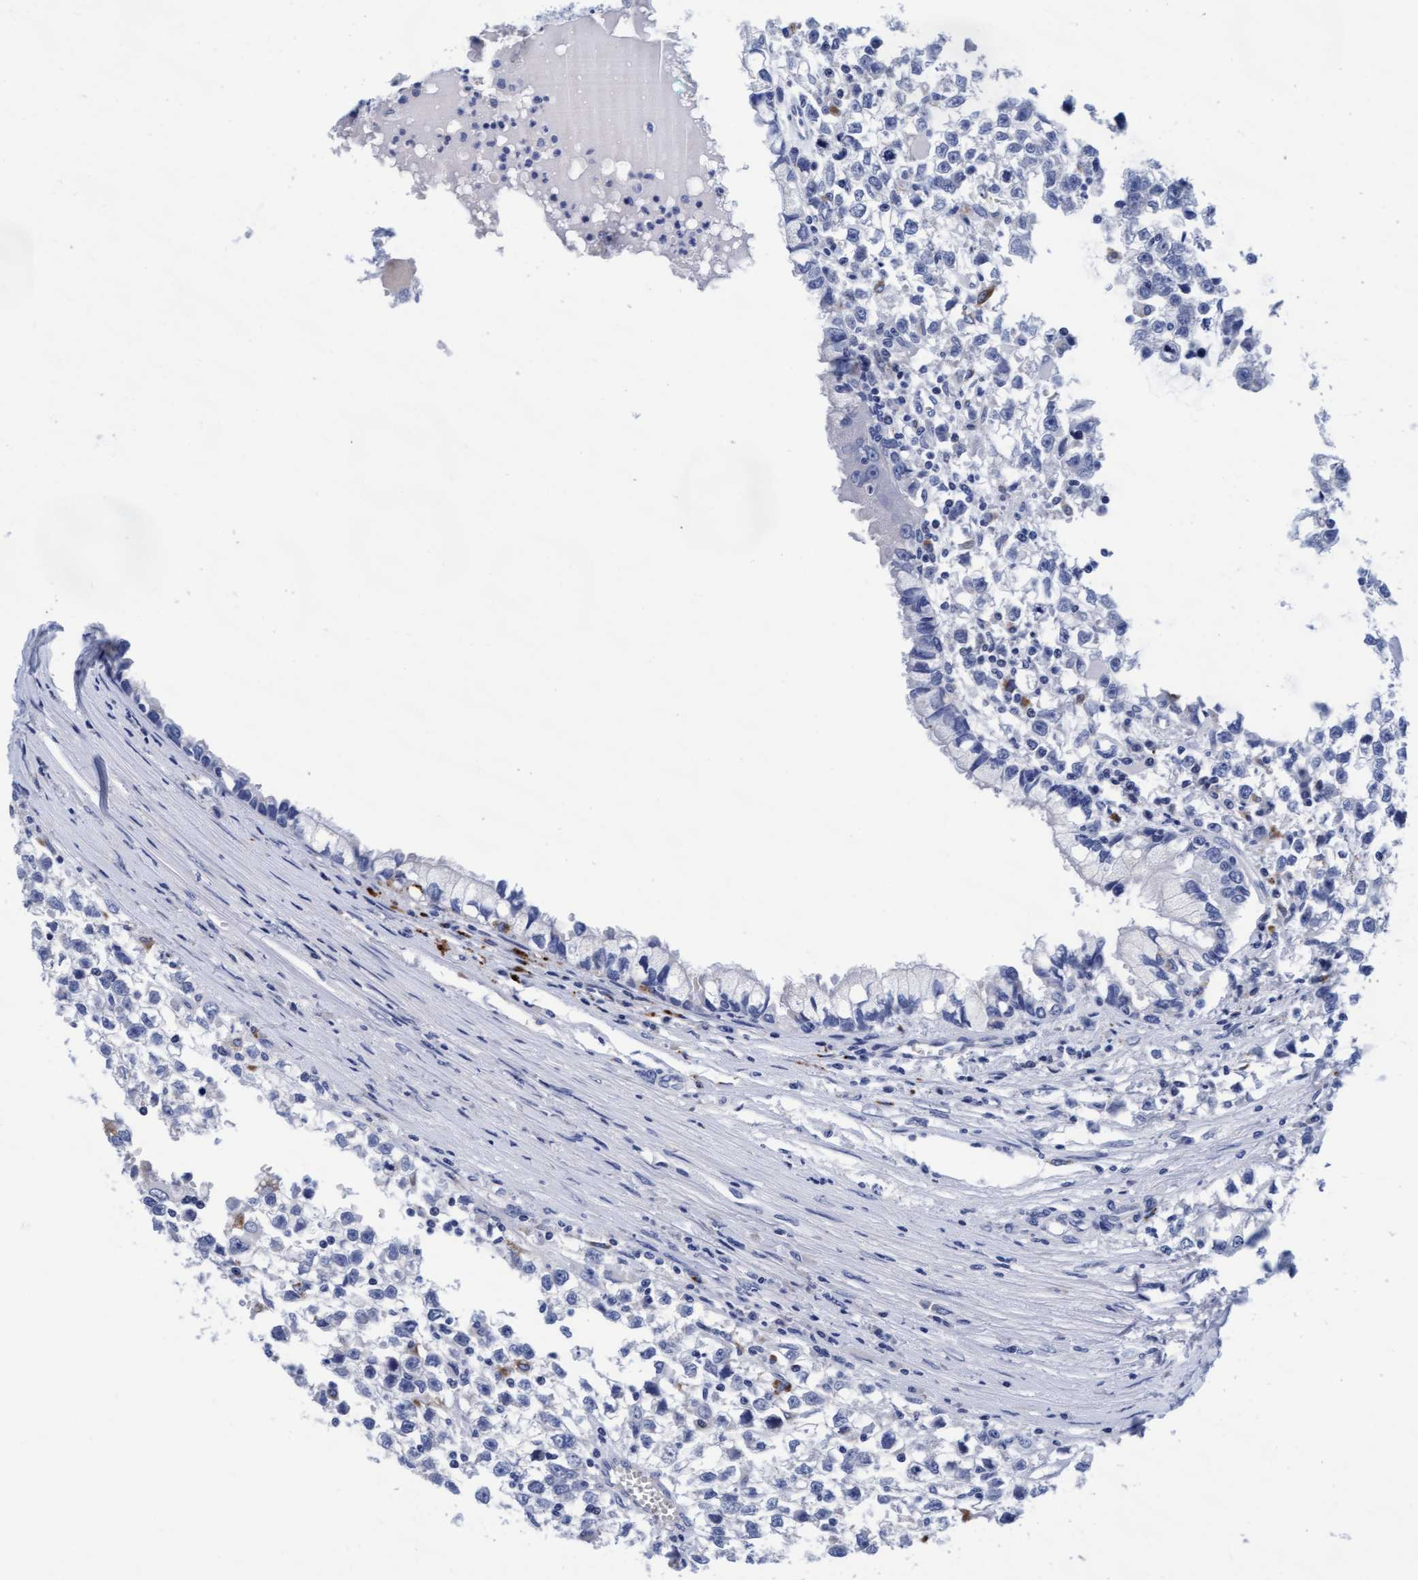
{"staining": {"intensity": "negative", "quantity": "none", "location": "none"}, "tissue": "testis cancer", "cell_type": "Tumor cells", "image_type": "cancer", "snomed": [{"axis": "morphology", "description": "Seminoma, NOS"}, {"axis": "morphology", "description": "Carcinoma, Embryonal, NOS"}, {"axis": "topography", "description": "Testis"}], "caption": "This is an IHC photomicrograph of embryonal carcinoma (testis). There is no positivity in tumor cells.", "gene": "ARSG", "patient": {"sex": "male", "age": 51}}